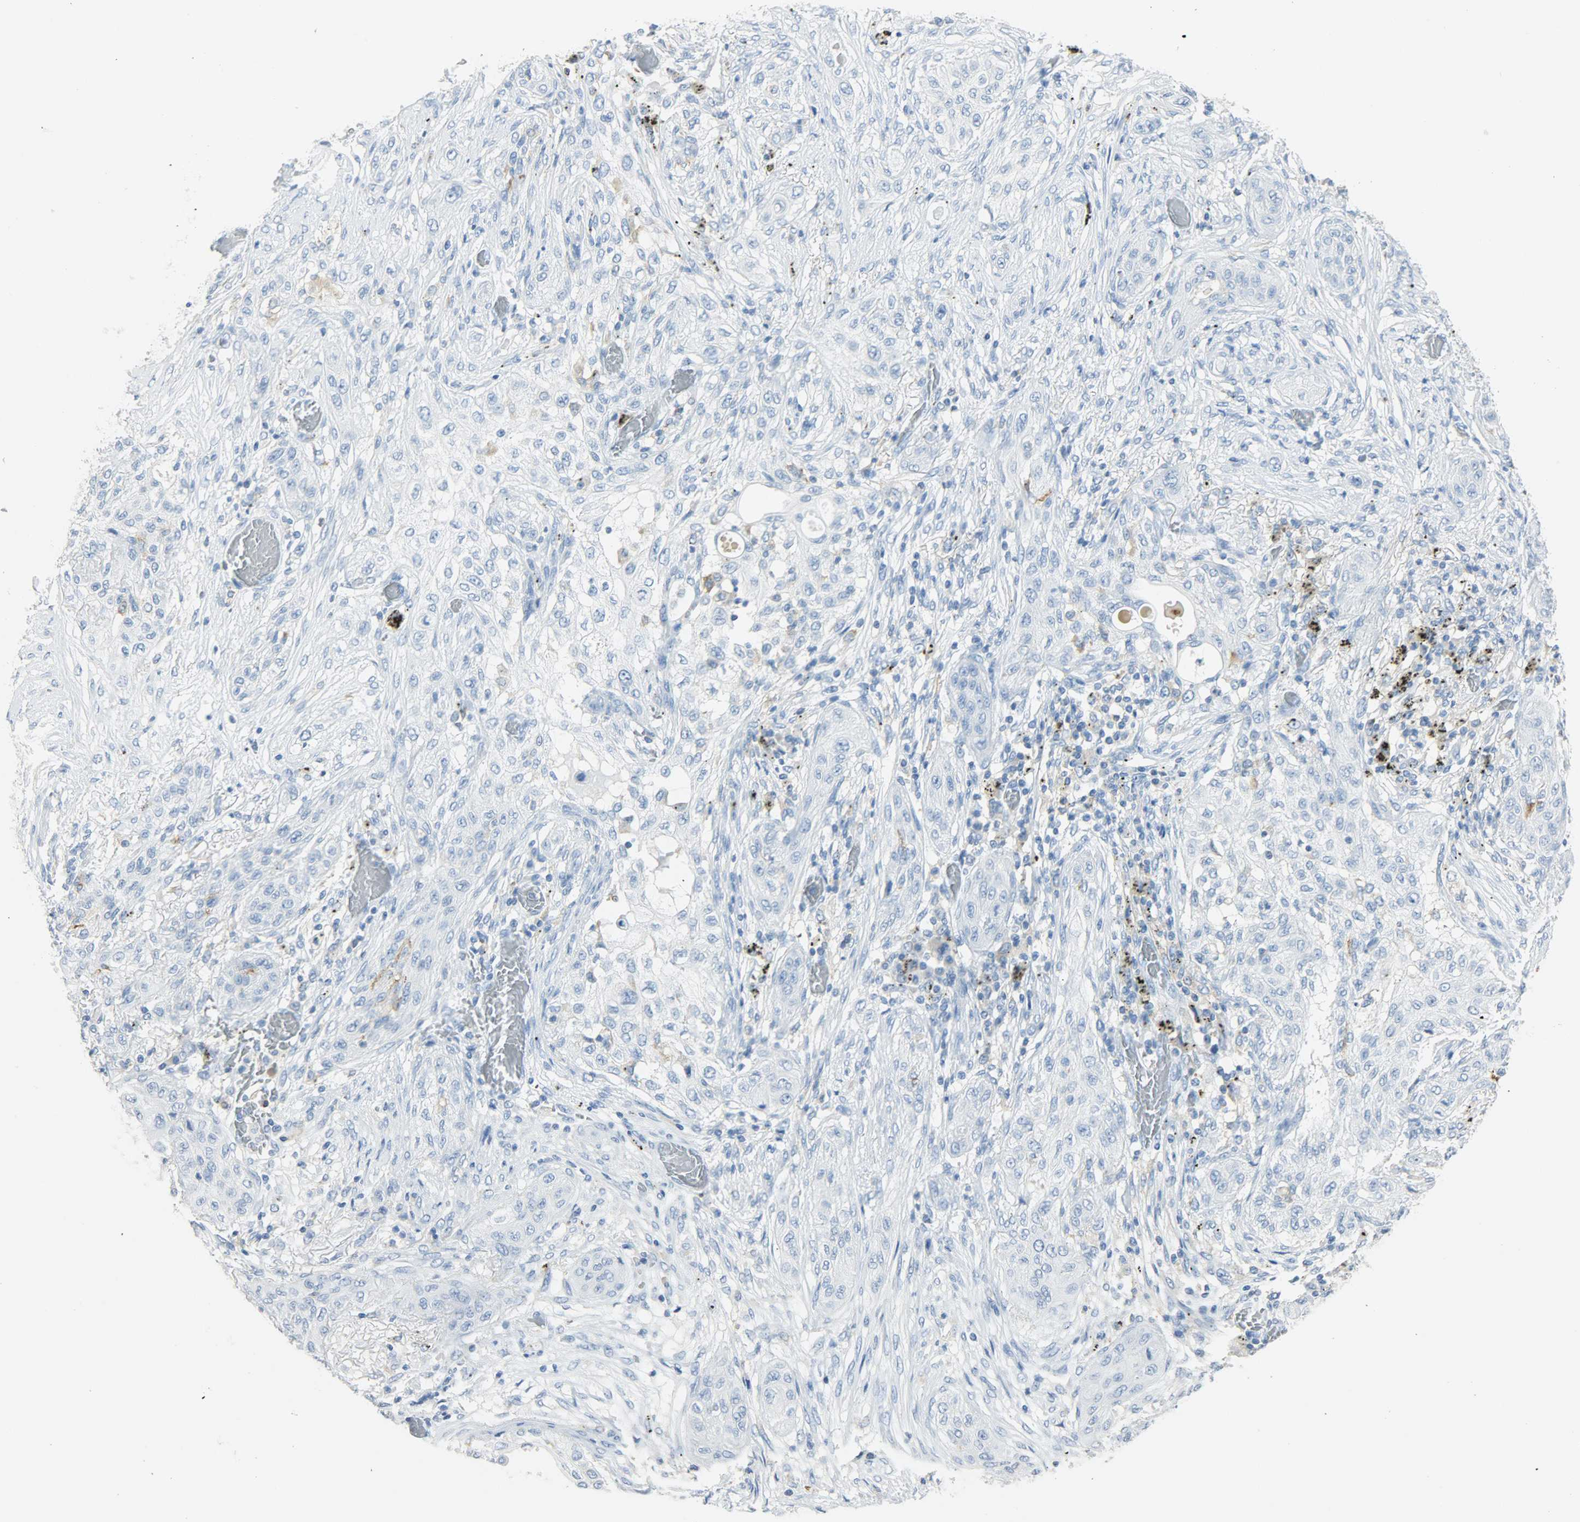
{"staining": {"intensity": "negative", "quantity": "none", "location": "none"}, "tissue": "lung cancer", "cell_type": "Tumor cells", "image_type": "cancer", "snomed": [{"axis": "morphology", "description": "Squamous cell carcinoma, NOS"}, {"axis": "topography", "description": "Lung"}], "caption": "Immunohistochemistry (IHC) of human lung squamous cell carcinoma displays no staining in tumor cells.", "gene": "PTPN6", "patient": {"sex": "female", "age": 47}}